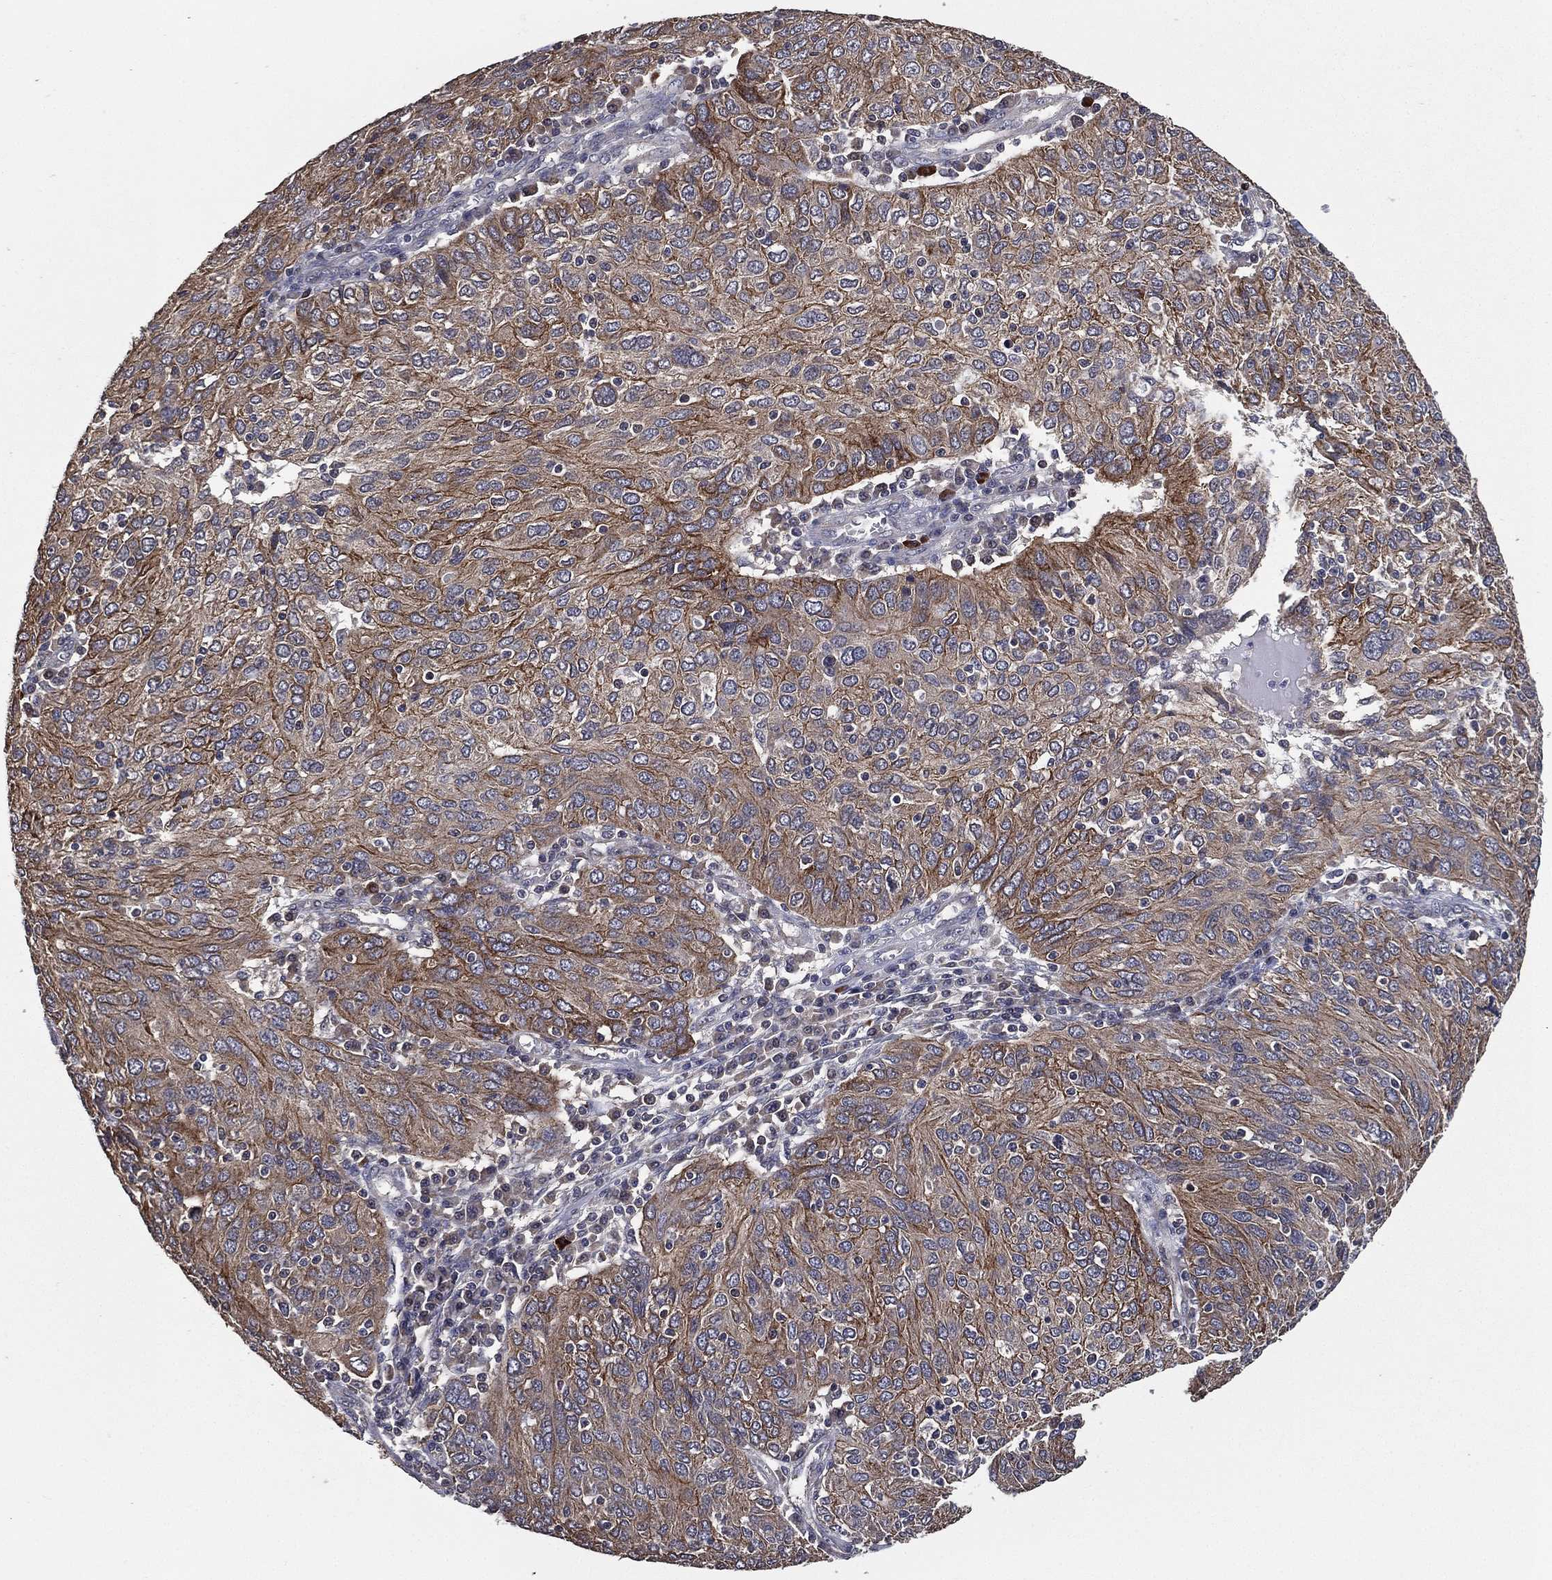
{"staining": {"intensity": "moderate", "quantity": "25%-75%", "location": "cytoplasmic/membranous"}, "tissue": "ovarian cancer", "cell_type": "Tumor cells", "image_type": "cancer", "snomed": [{"axis": "morphology", "description": "Carcinoma, endometroid"}, {"axis": "topography", "description": "Ovary"}], "caption": "A brown stain highlights moderate cytoplasmic/membranous positivity of a protein in ovarian endometroid carcinoma tumor cells.", "gene": "PCNT", "patient": {"sex": "female", "age": 50}}